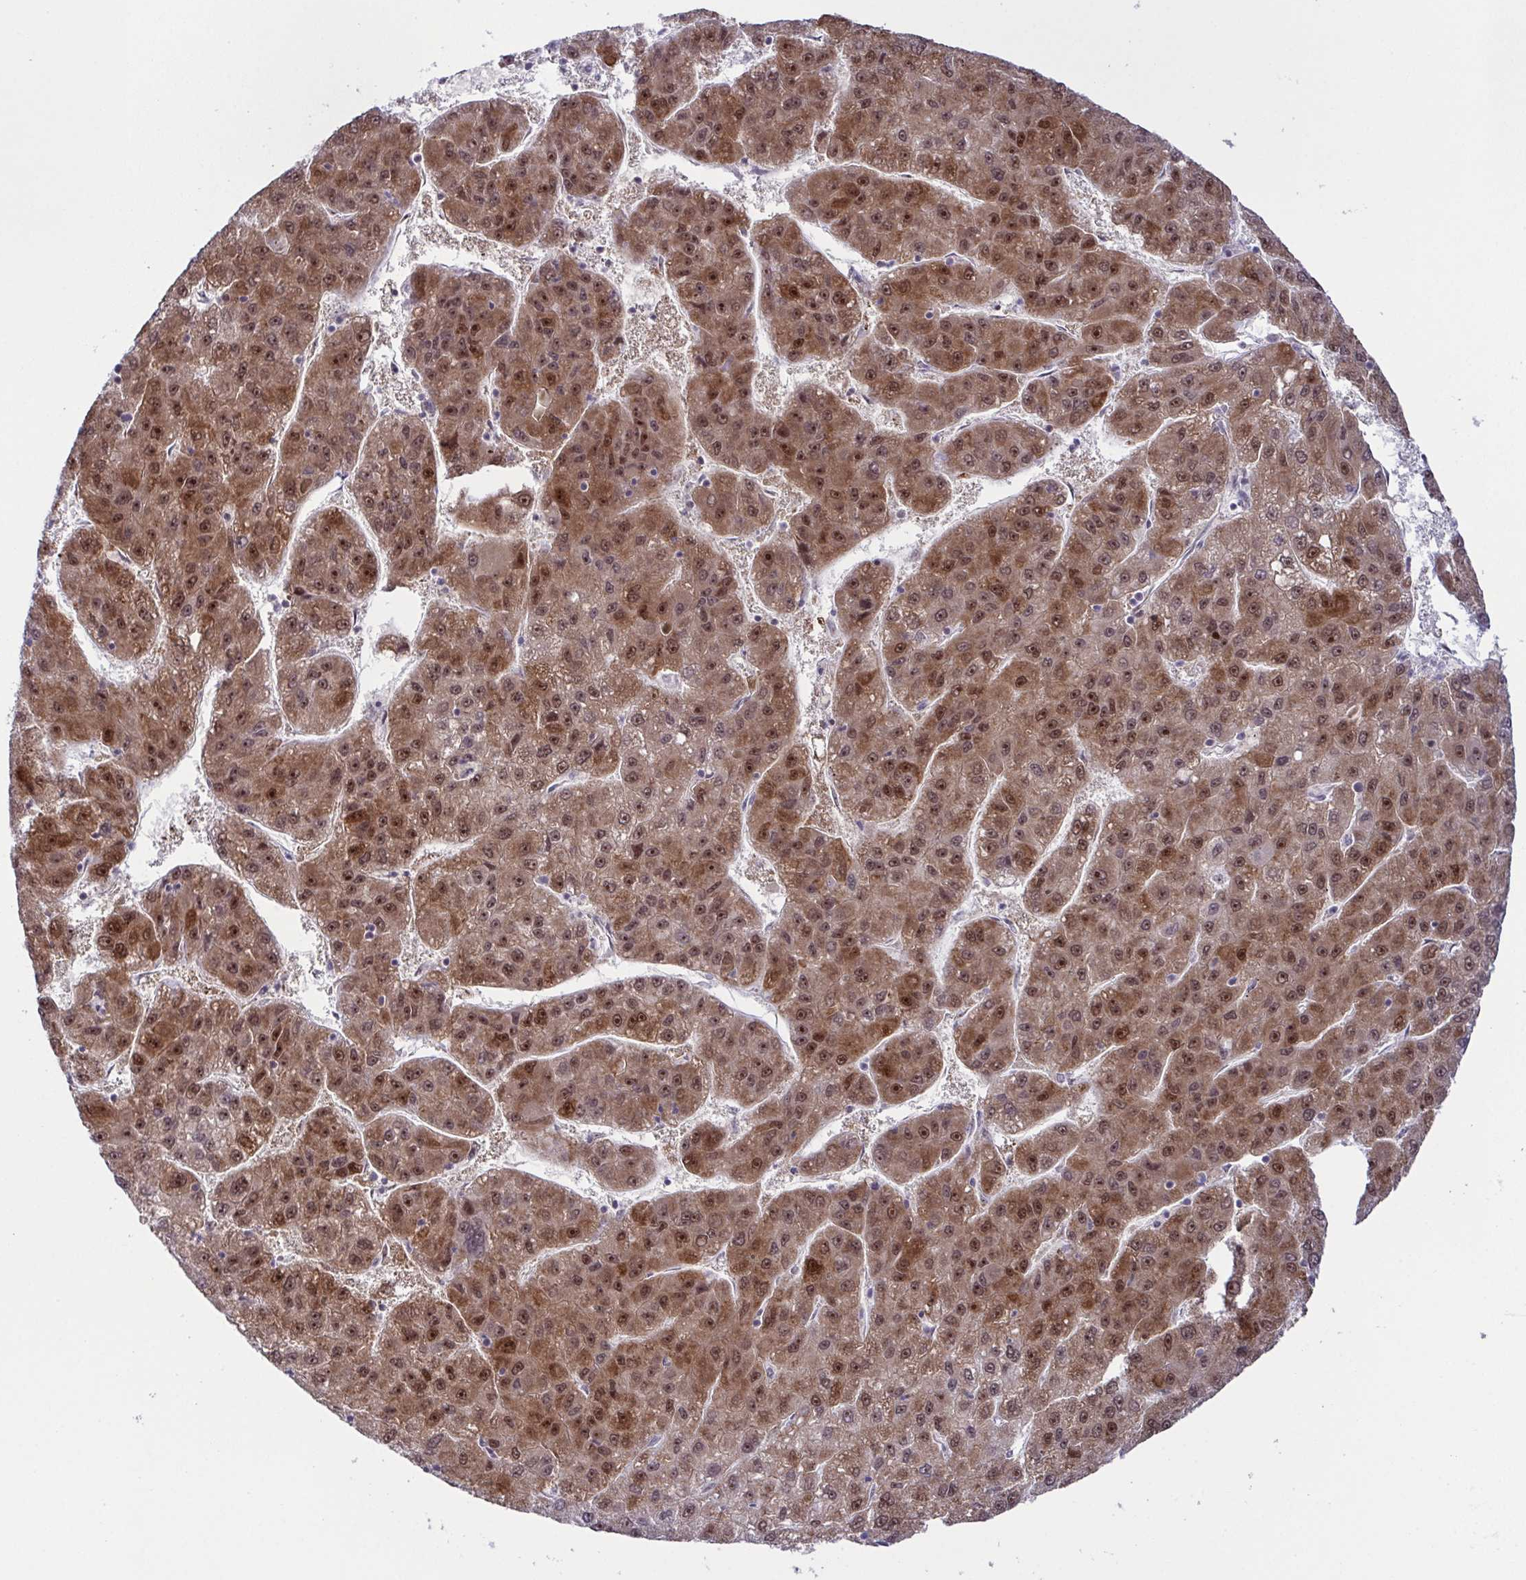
{"staining": {"intensity": "moderate", "quantity": ">75%", "location": "cytoplasmic/membranous,nuclear"}, "tissue": "liver cancer", "cell_type": "Tumor cells", "image_type": "cancer", "snomed": [{"axis": "morphology", "description": "Carcinoma, Hepatocellular, NOS"}, {"axis": "topography", "description": "Liver"}], "caption": "High-magnification brightfield microscopy of liver cancer (hepatocellular carcinoma) stained with DAB (3,3'-diaminobenzidine) (brown) and counterstained with hematoxylin (blue). tumor cells exhibit moderate cytoplasmic/membranous and nuclear expression is identified in approximately>75% of cells.", "gene": "DNAJB1", "patient": {"sex": "female", "age": 82}}